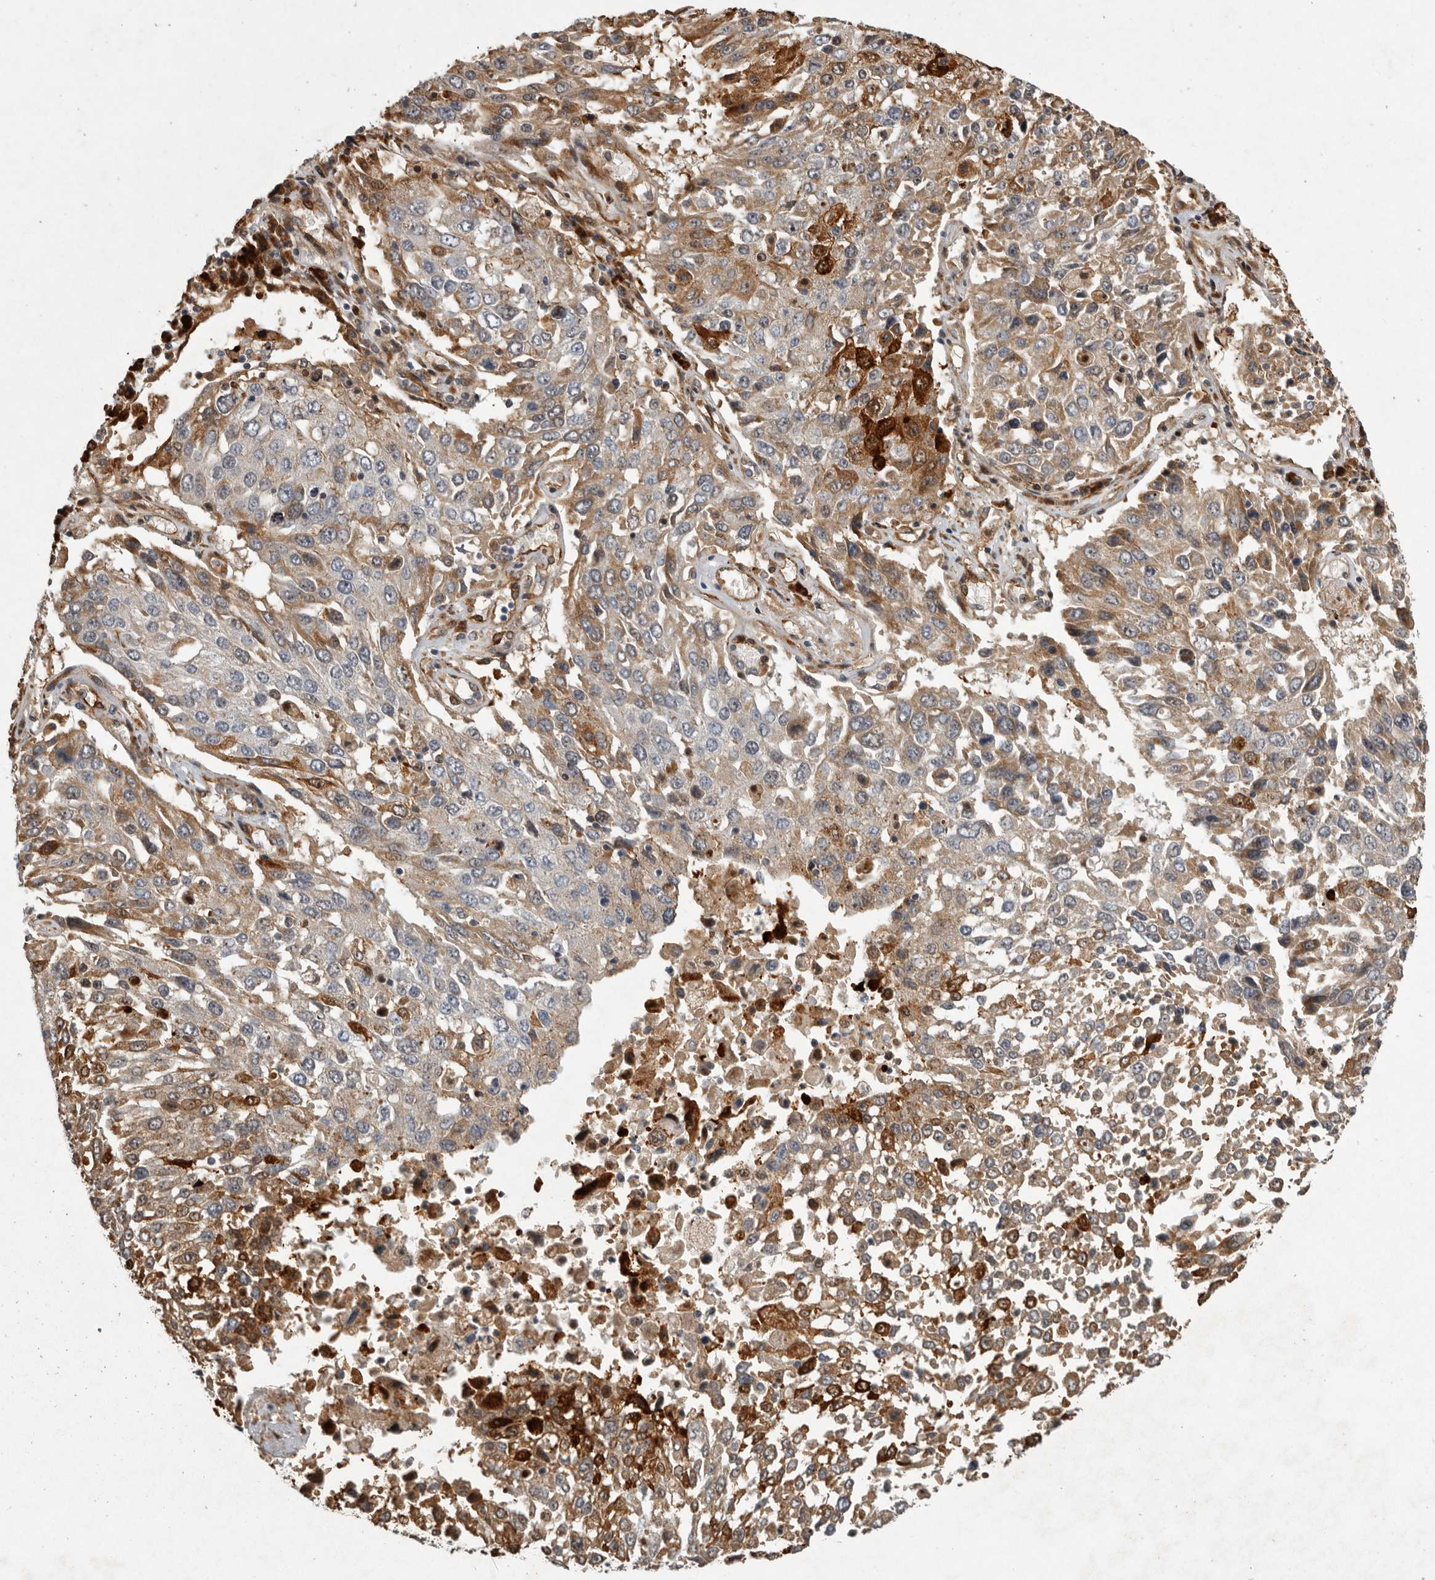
{"staining": {"intensity": "moderate", "quantity": "25%-75%", "location": "cytoplasmic/membranous"}, "tissue": "lung cancer", "cell_type": "Tumor cells", "image_type": "cancer", "snomed": [{"axis": "morphology", "description": "Squamous cell carcinoma, NOS"}, {"axis": "topography", "description": "Lung"}], "caption": "Lung squamous cell carcinoma was stained to show a protein in brown. There is medium levels of moderate cytoplasmic/membranous positivity in approximately 25%-75% of tumor cells.", "gene": "MPDZ", "patient": {"sex": "male", "age": 65}}